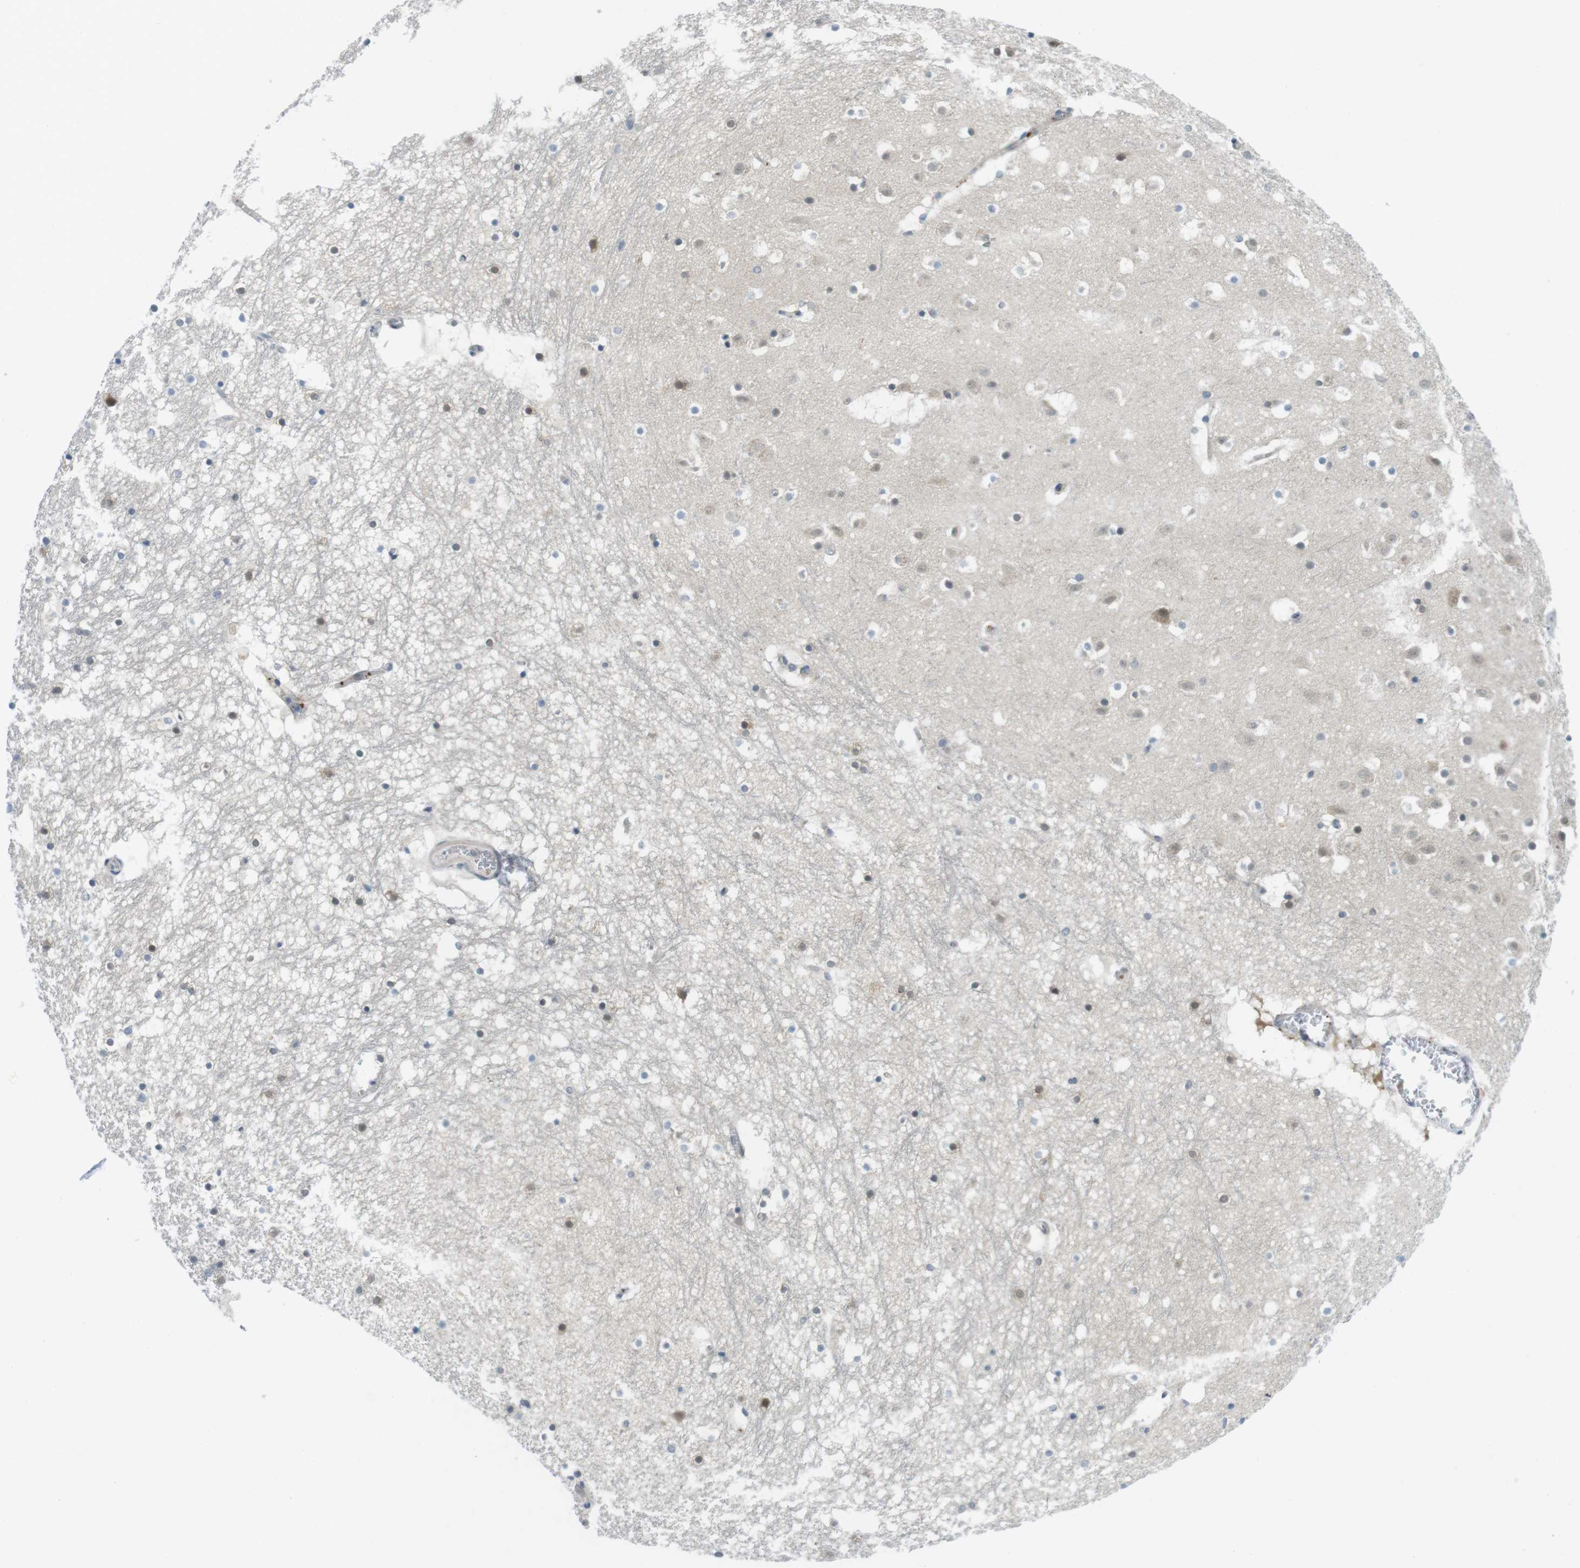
{"staining": {"intensity": "moderate", "quantity": "25%-75%", "location": "cytoplasmic/membranous,nuclear"}, "tissue": "hippocampus", "cell_type": "Glial cells", "image_type": "normal", "snomed": [{"axis": "morphology", "description": "Normal tissue, NOS"}, {"axis": "topography", "description": "Hippocampus"}], "caption": "DAB (3,3'-diaminobenzidine) immunohistochemical staining of normal hippocampus demonstrates moderate cytoplasmic/membranous,nuclear protein expression in approximately 25%-75% of glial cells.", "gene": "CASP2", "patient": {"sex": "male", "age": 45}}